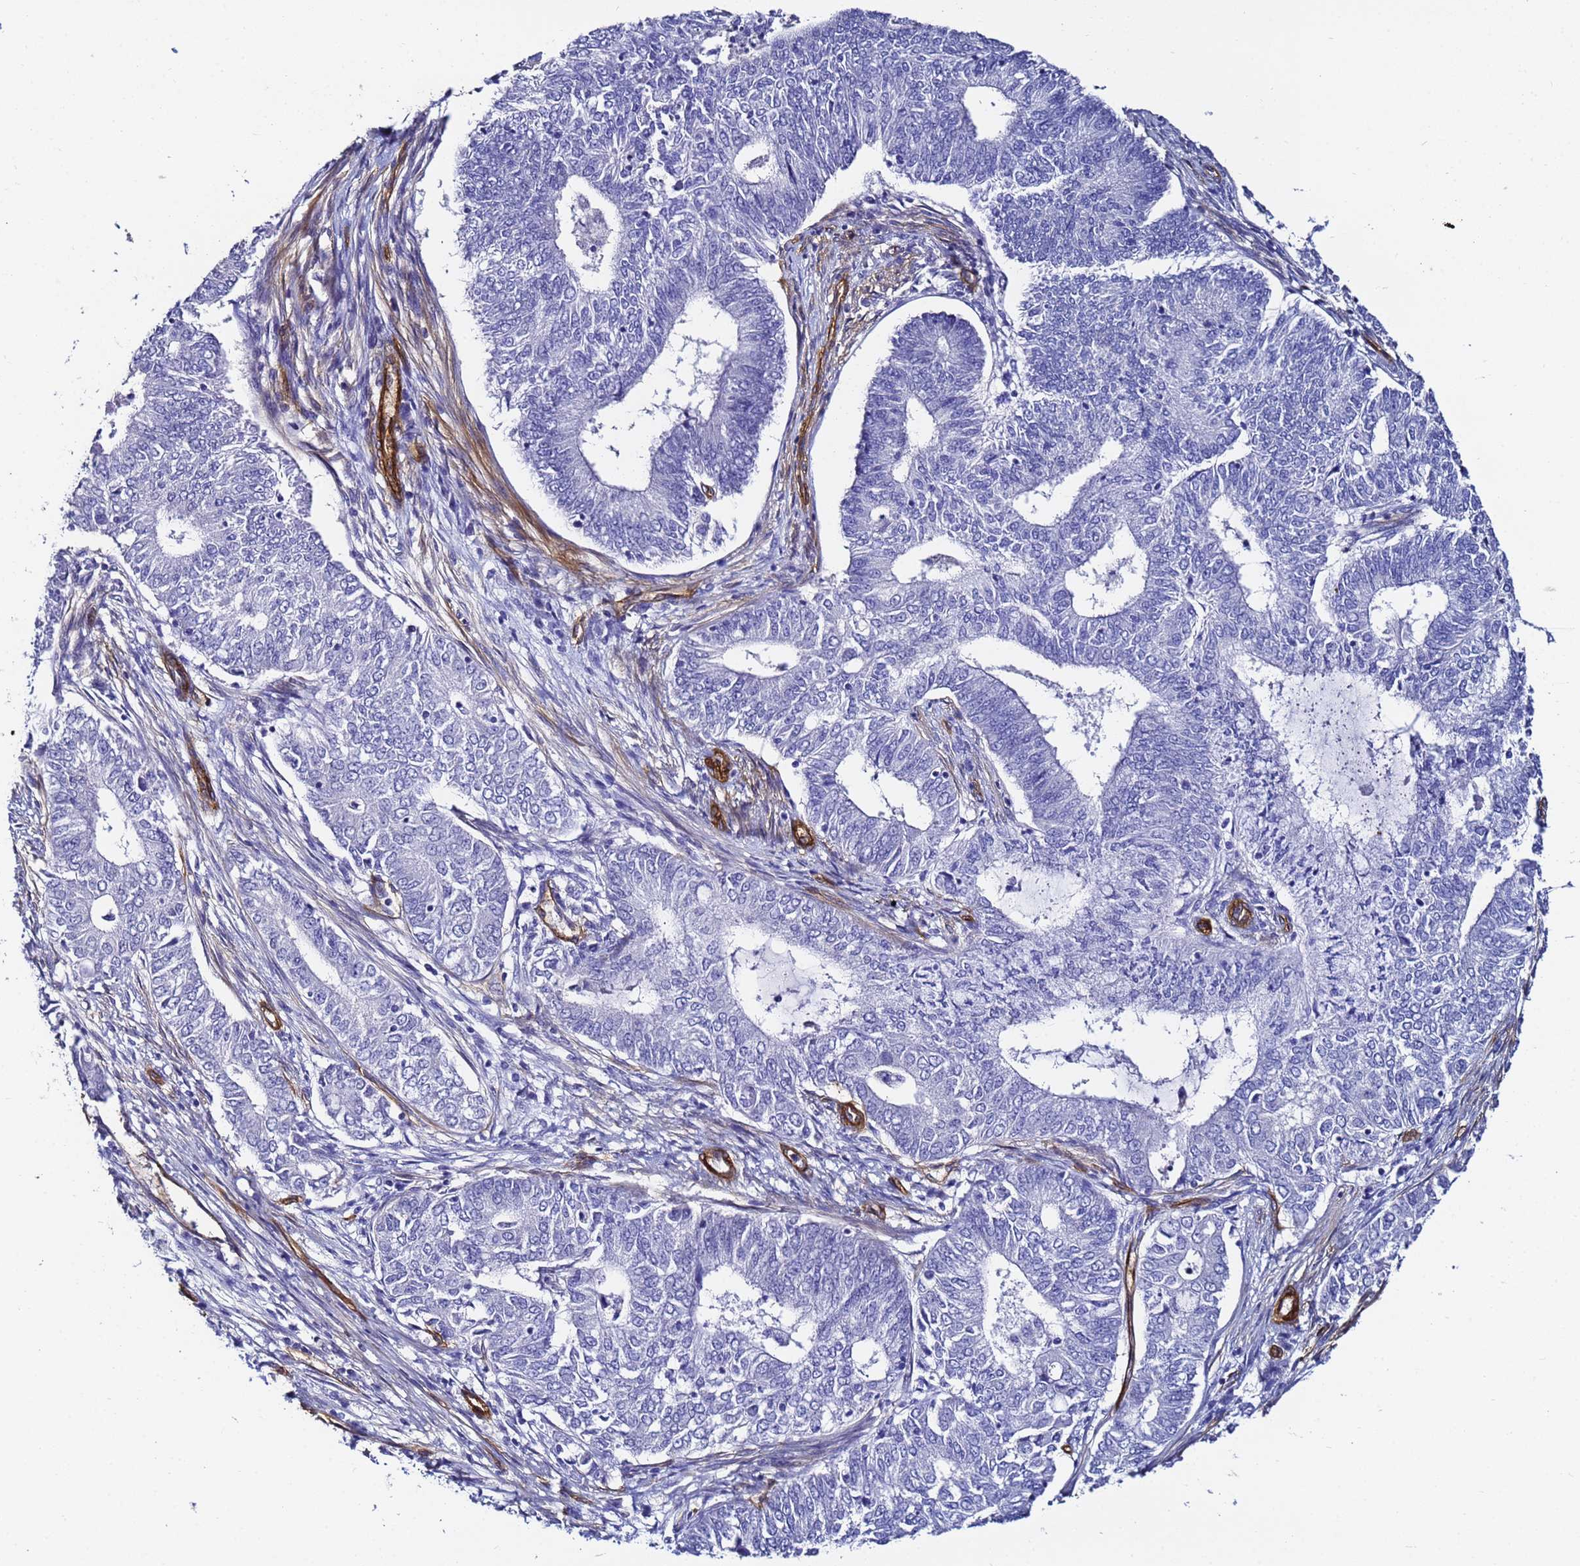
{"staining": {"intensity": "negative", "quantity": "none", "location": "none"}, "tissue": "endometrial cancer", "cell_type": "Tumor cells", "image_type": "cancer", "snomed": [{"axis": "morphology", "description": "Adenocarcinoma, NOS"}, {"axis": "topography", "description": "Endometrium"}], "caption": "The IHC histopathology image has no significant positivity in tumor cells of adenocarcinoma (endometrial) tissue. (DAB (3,3'-diaminobenzidine) IHC with hematoxylin counter stain).", "gene": "DEFB104A", "patient": {"sex": "female", "age": 62}}